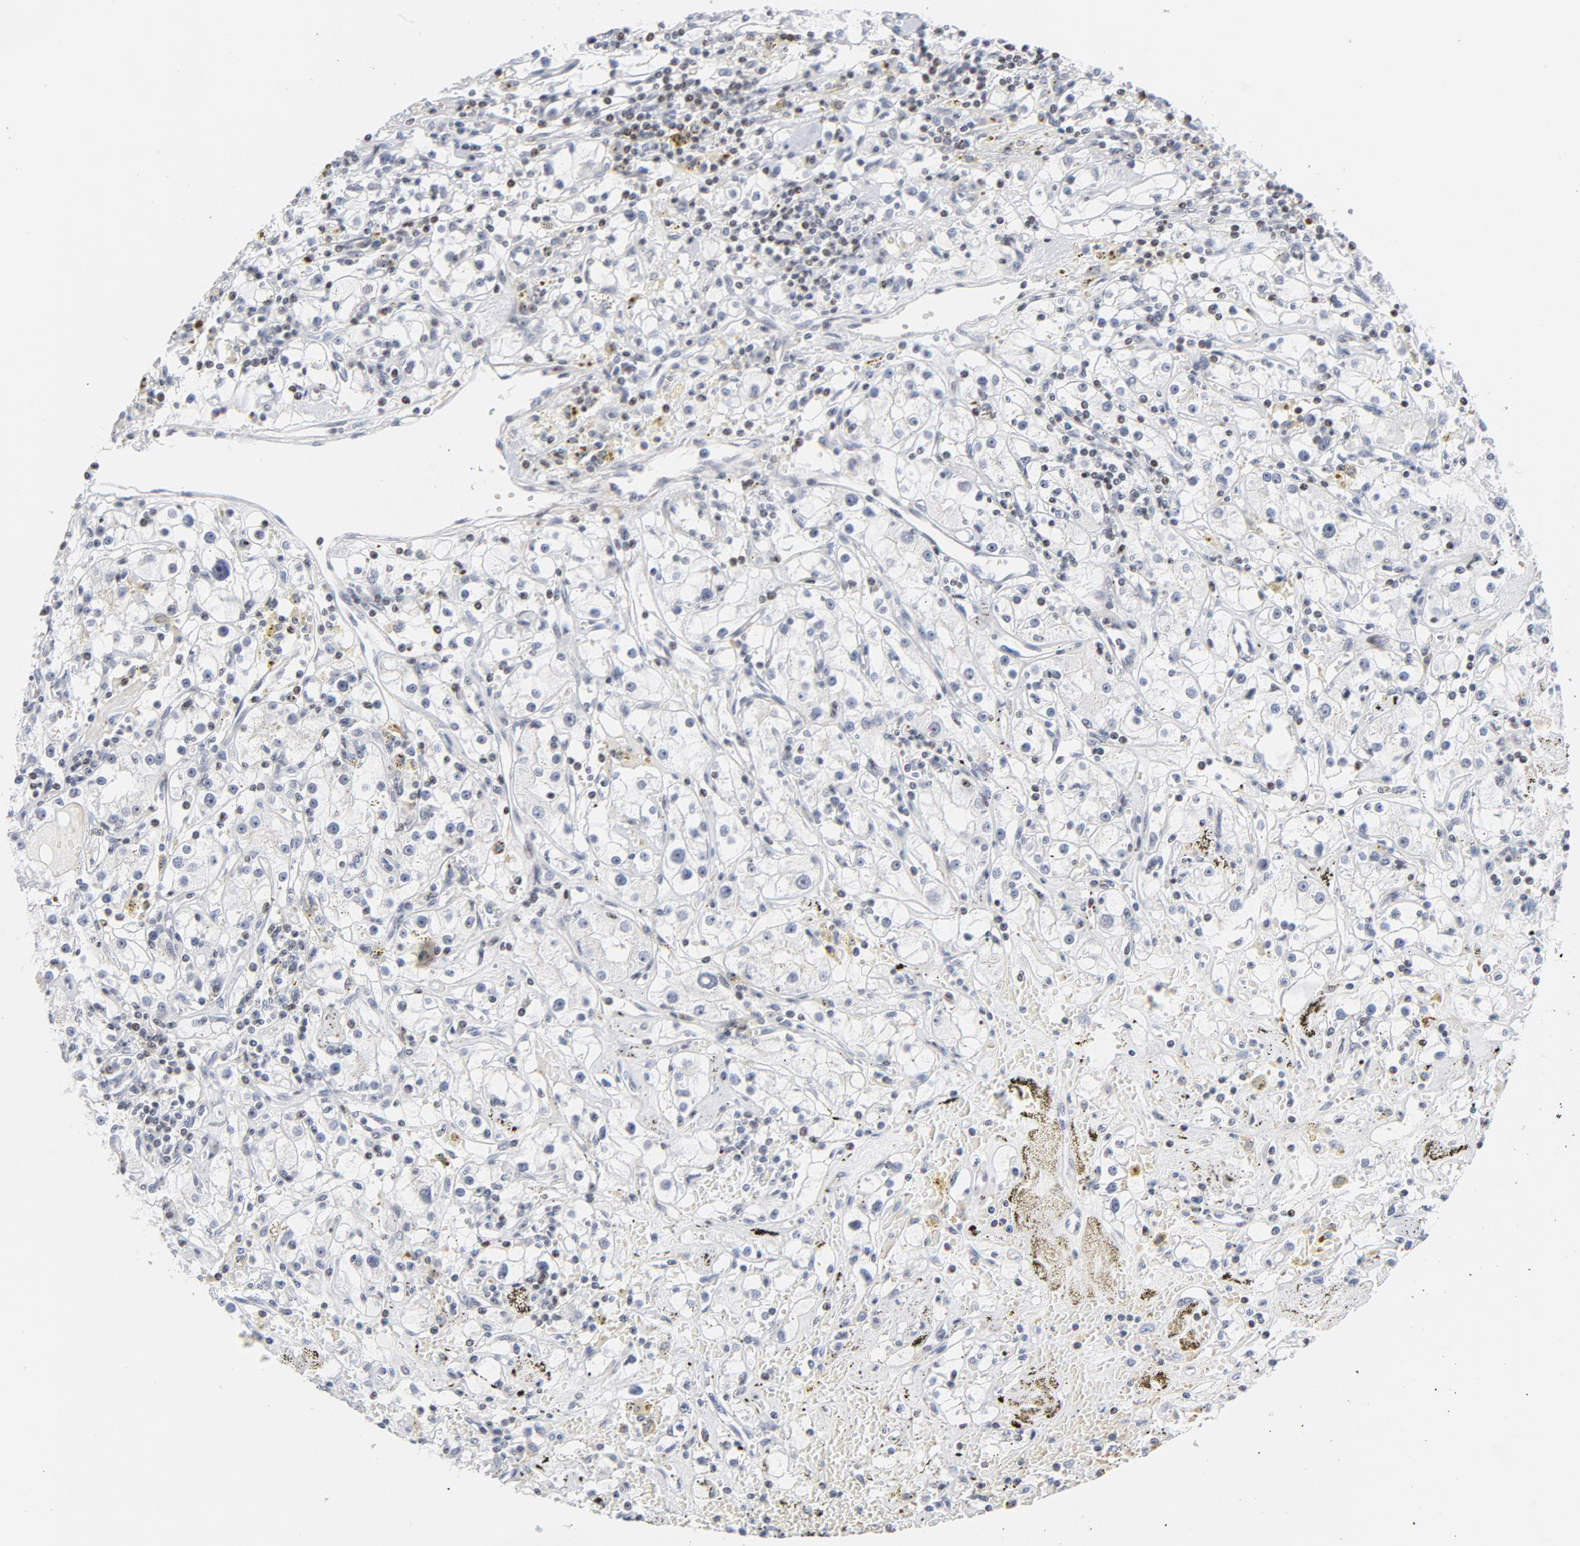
{"staining": {"intensity": "negative", "quantity": "none", "location": "none"}, "tissue": "renal cancer", "cell_type": "Tumor cells", "image_type": "cancer", "snomed": [{"axis": "morphology", "description": "Adenocarcinoma, NOS"}, {"axis": "topography", "description": "Kidney"}], "caption": "This is an immunohistochemistry (IHC) photomicrograph of renal adenocarcinoma. There is no staining in tumor cells.", "gene": "NFIC", "patient": {"sex": "male", "age": 56}}